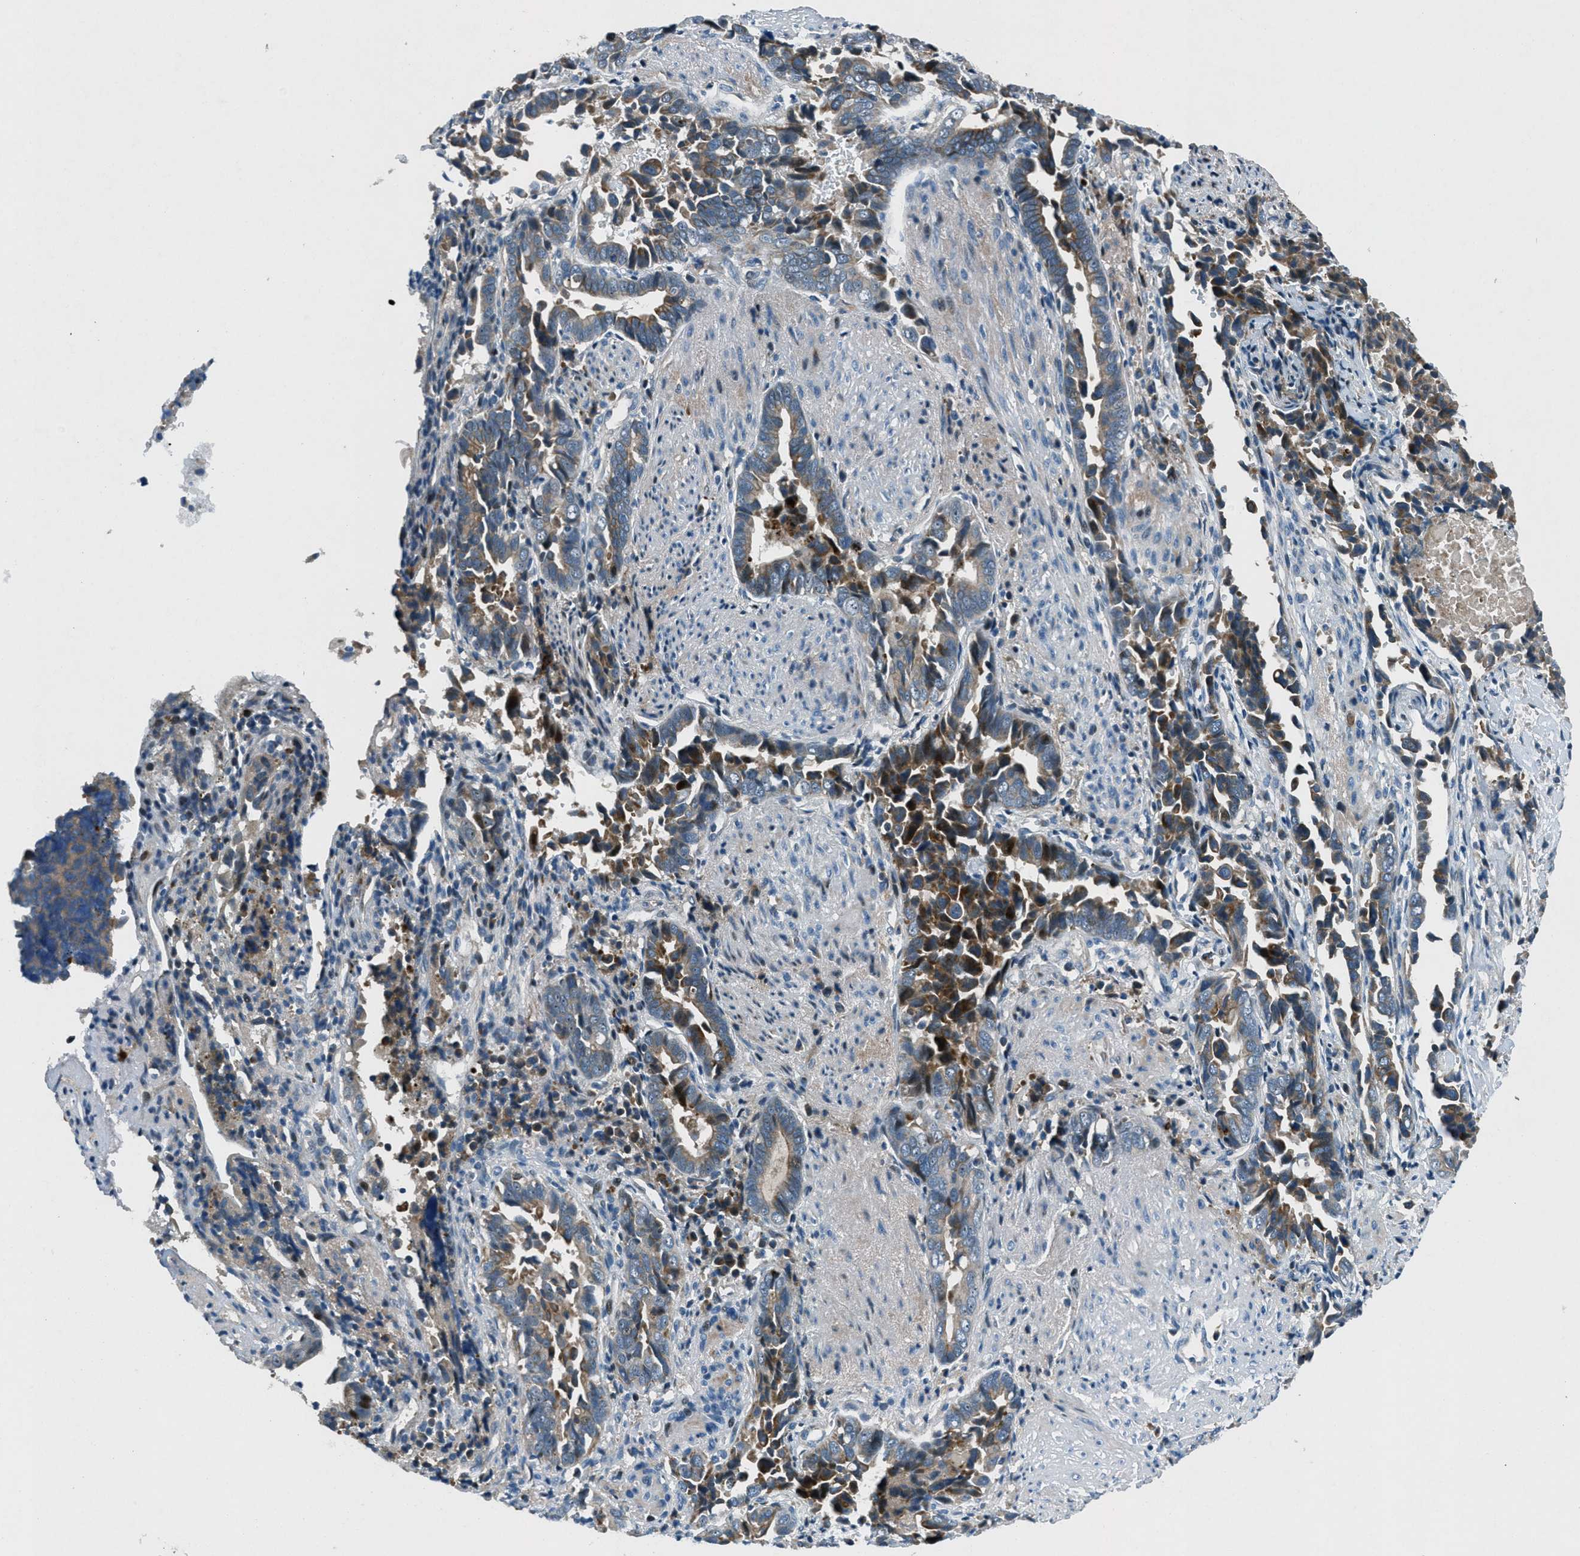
{"staining": {"intensity": "moderate", "quantity": "25%-75%", "location": "cytoplasmic/membranous"}, "tissue": "liver cancer", "cell_type": "Tumor cells", "image_type": "cancer", "snomed": [{"axis": "morphology", "description": "Cholangiocarcinoma"}, {"axis": "topography", "description": "Liver"}], "caption": "High-magnification brightfield microscopy of liver cholangiocarcinoma stained with DAB (3,3'-diaminobenzidine) (brown) and counterstained with hematoxylin (blue). tumor cells exhibit moderate cytoplasmic/membranous expression is present in about25%-75% of cells. The staining is performed using DAB (3,3'-diaminobenzidine) brown chromogen to label protein expression. The nuclei are counter-stained blue using hematoxylin.", "gene": "CLEC2D", "patient": {"sex": "female", "age": 79}}